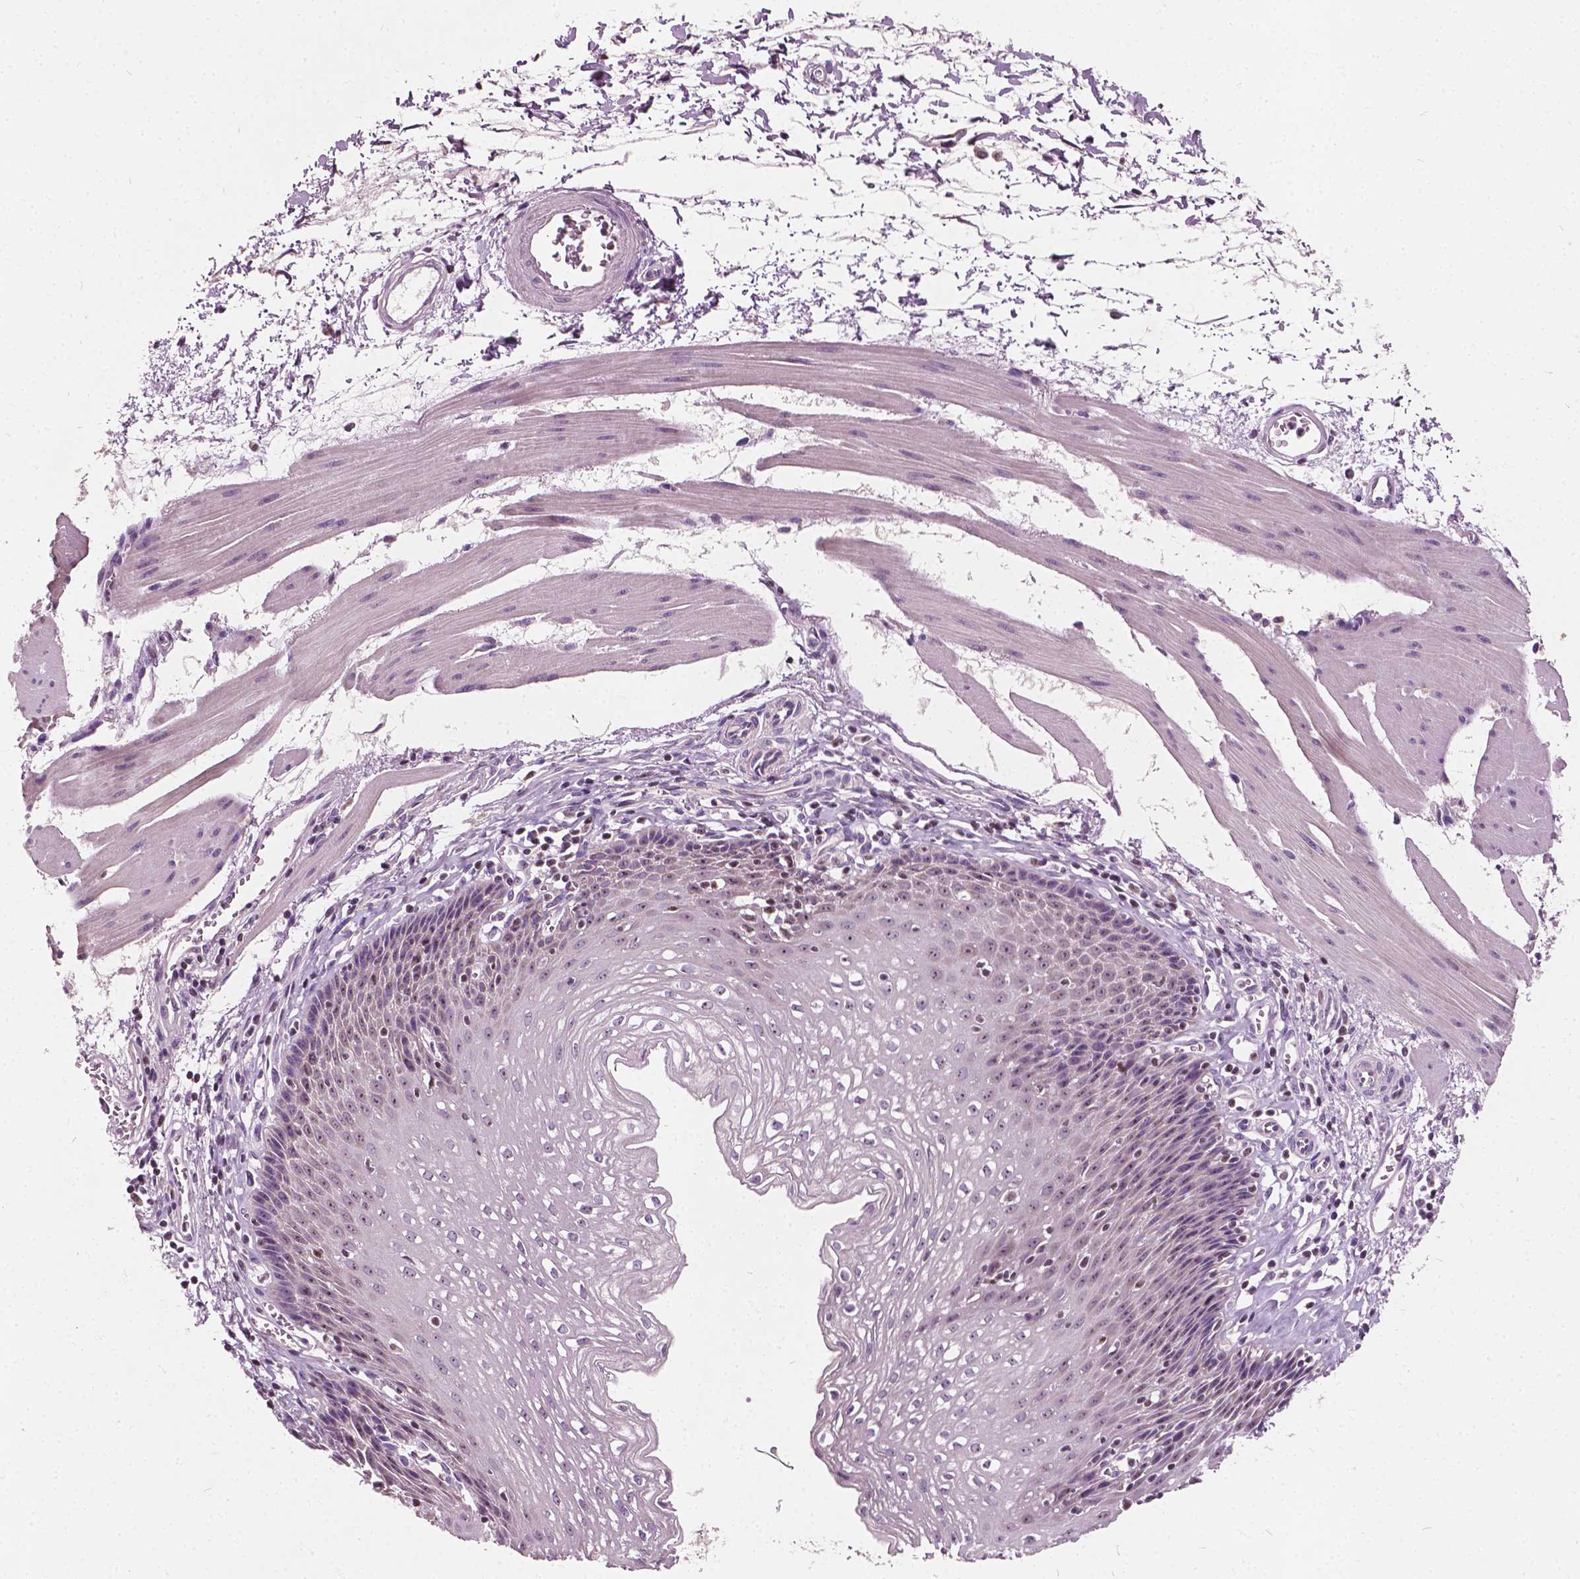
{"staining": {"intensity": "weak", "quantity": "25%-75%", "location": "nuclear"}, "tissue": "esophagus", "cell_type": "Squamous epithelial cells", "image_type": "normal", "snomed": [{"axis": "morphology", "description": "Normal tissue, NOS"}, {"axis": "topography", "description": "Esophagus"}], "caption": "A brown stain shows weak nuclear expression of a protein in squamous epithelial cells of unremarkable esophagus.", "gene": "ODF3L2", "patient": {"sex": "female", "age": 64}}